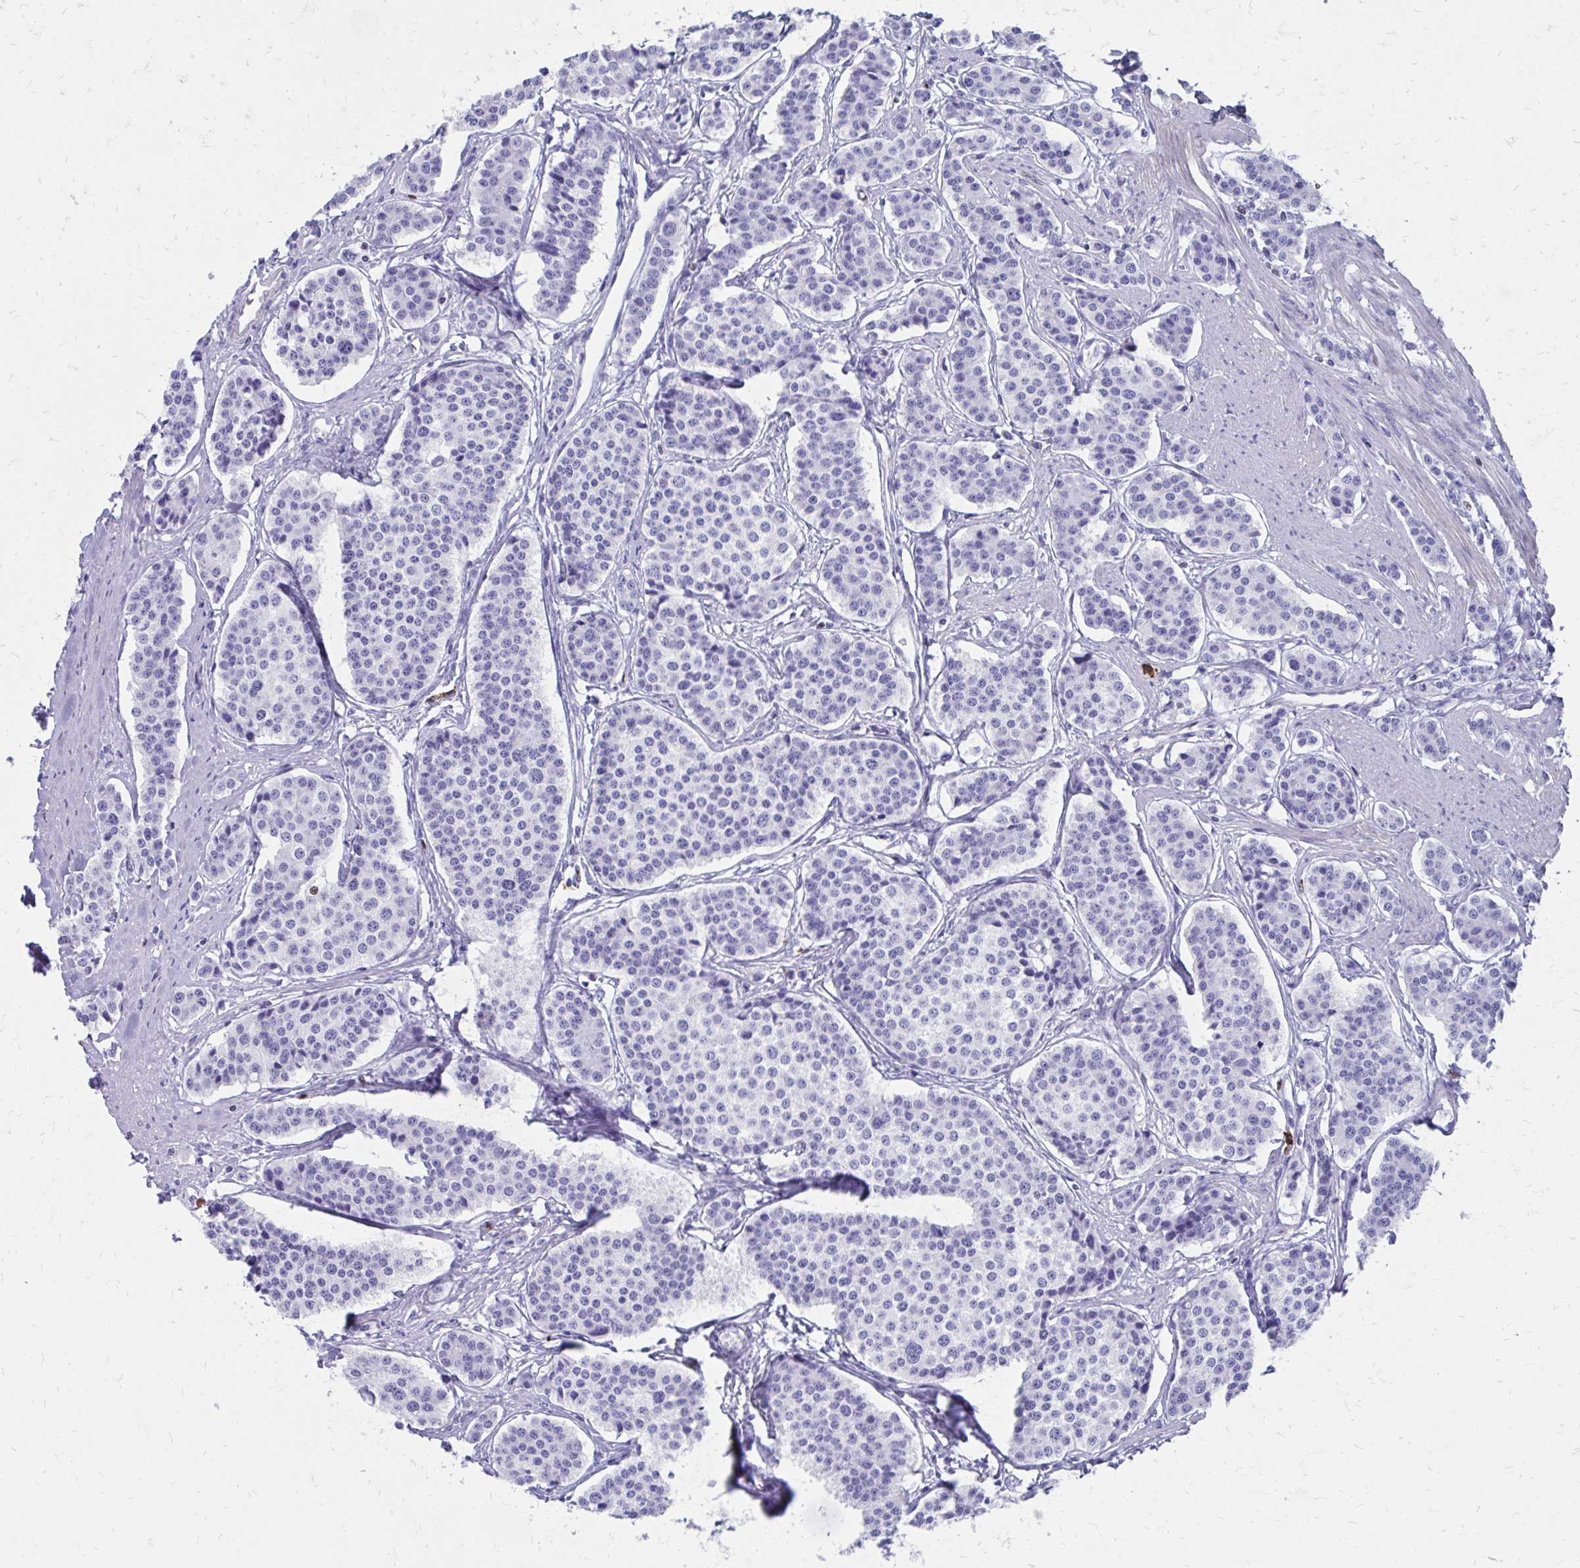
{"staining": {"intensity": "negative", "quantity": "none", "location": "none"}, "tissue": "carcinoid", "cell_type": "Tumor cells", "image_type": "cancer", "snomed": [{"axis": "morphology", "description": "Carcinoid, malignant, NOS"}, {"axis": "topography", "description": "Small intestine"}], "caption": "Immunohistochemistry (IHC) image of neoplastic tissue: carcinoid stained with DAB exhibits no significant protein positivity in tumor cells.", "gene": "RUNX3", "patient": {"sex": "male", "age": 60}}